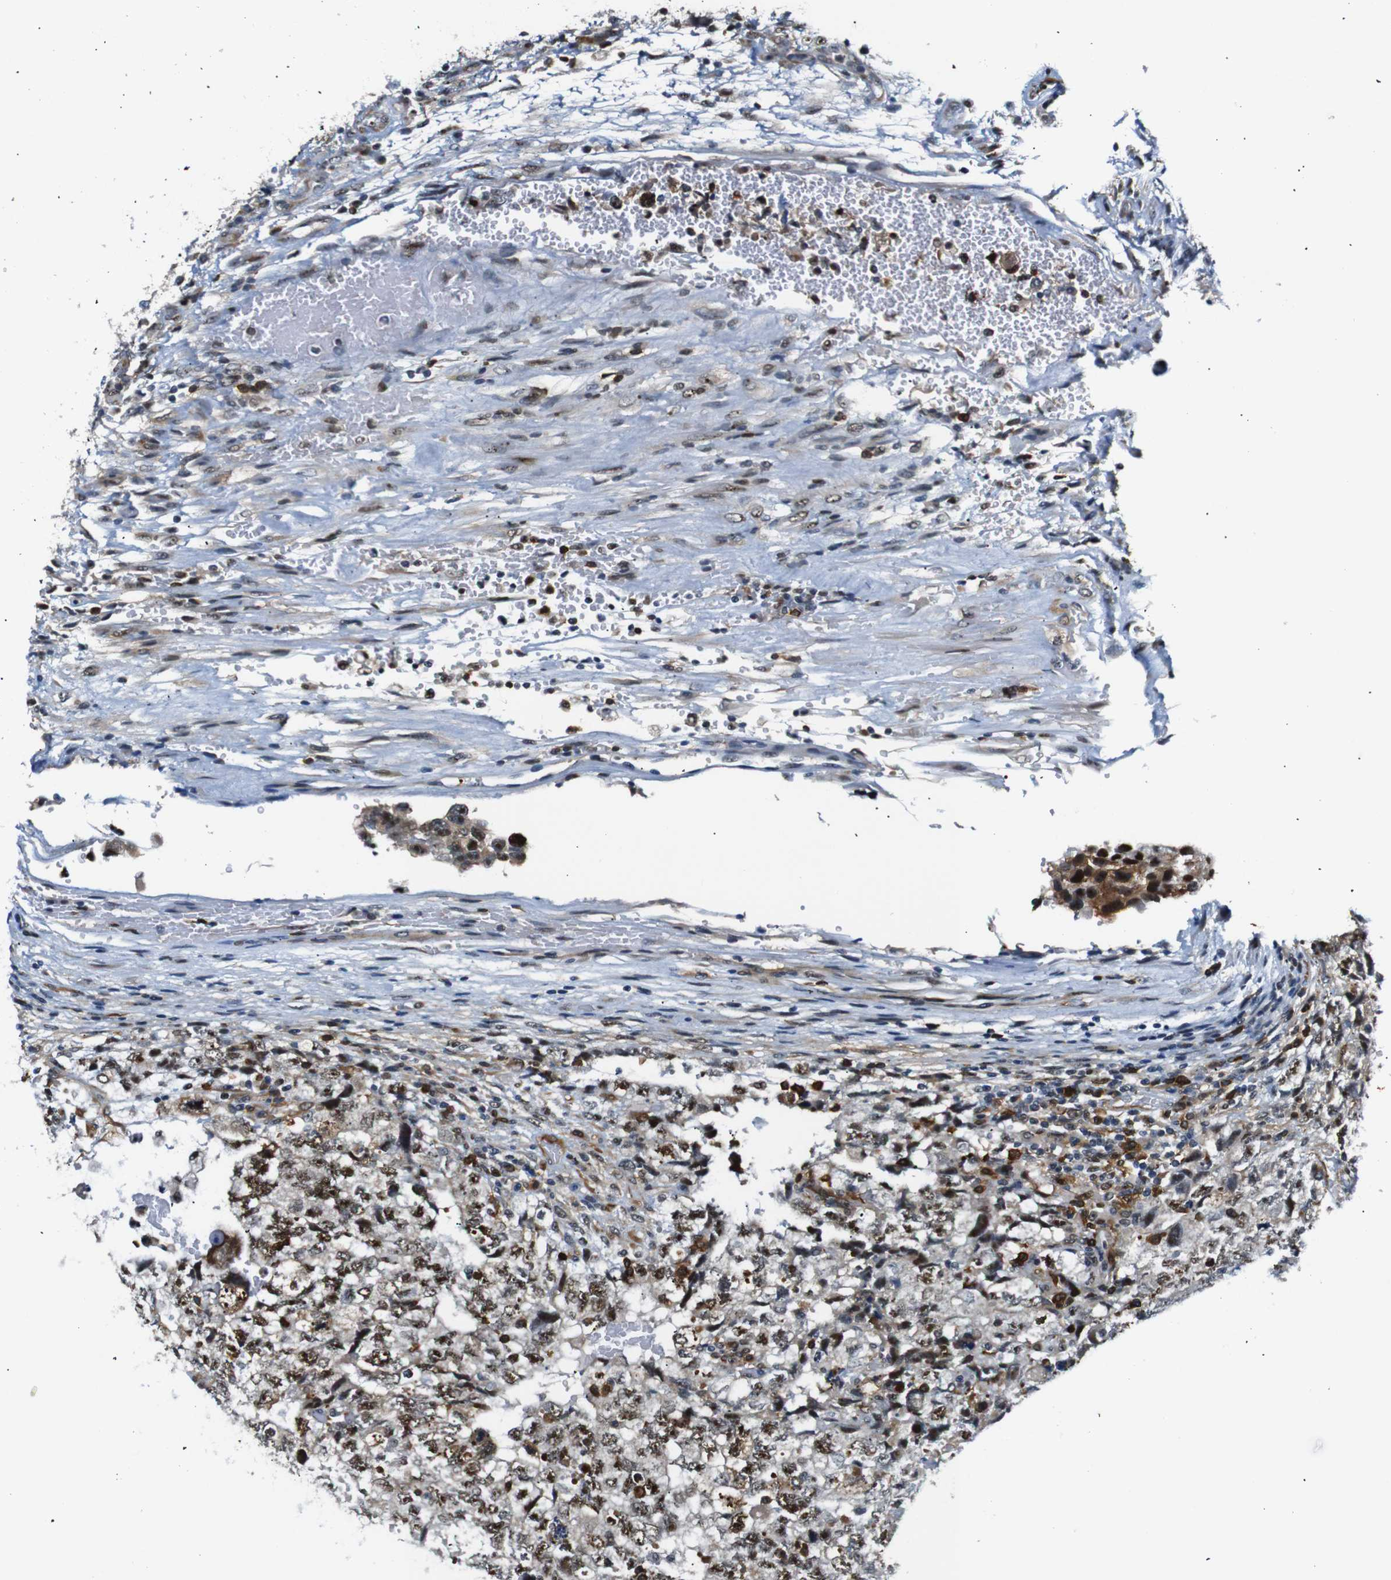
{"staining": {"intensity": "strong", "quantity": ">75%", "location": "nuclear"}, "tissue": "testis cancer", "cell_type": "Tumor cells", "image_type": "cancer", "snomed": [{"axis": "morphology", "description": "Carcinoma, Embryonal, NOS"}, {"axis": "topography", "description": "Testis"}], "caption": "The image reveals staining of testis embryonal carcinoma, revealing strong nuclear protein positivity (brown color) within tumor cells. The staining is performed using DAB brown chromogen to label protein expression. The nuclei are counter-stained blue using hematoxylin.", "gene": "PARN", "patient": {"sex": "male", "age": 36}}